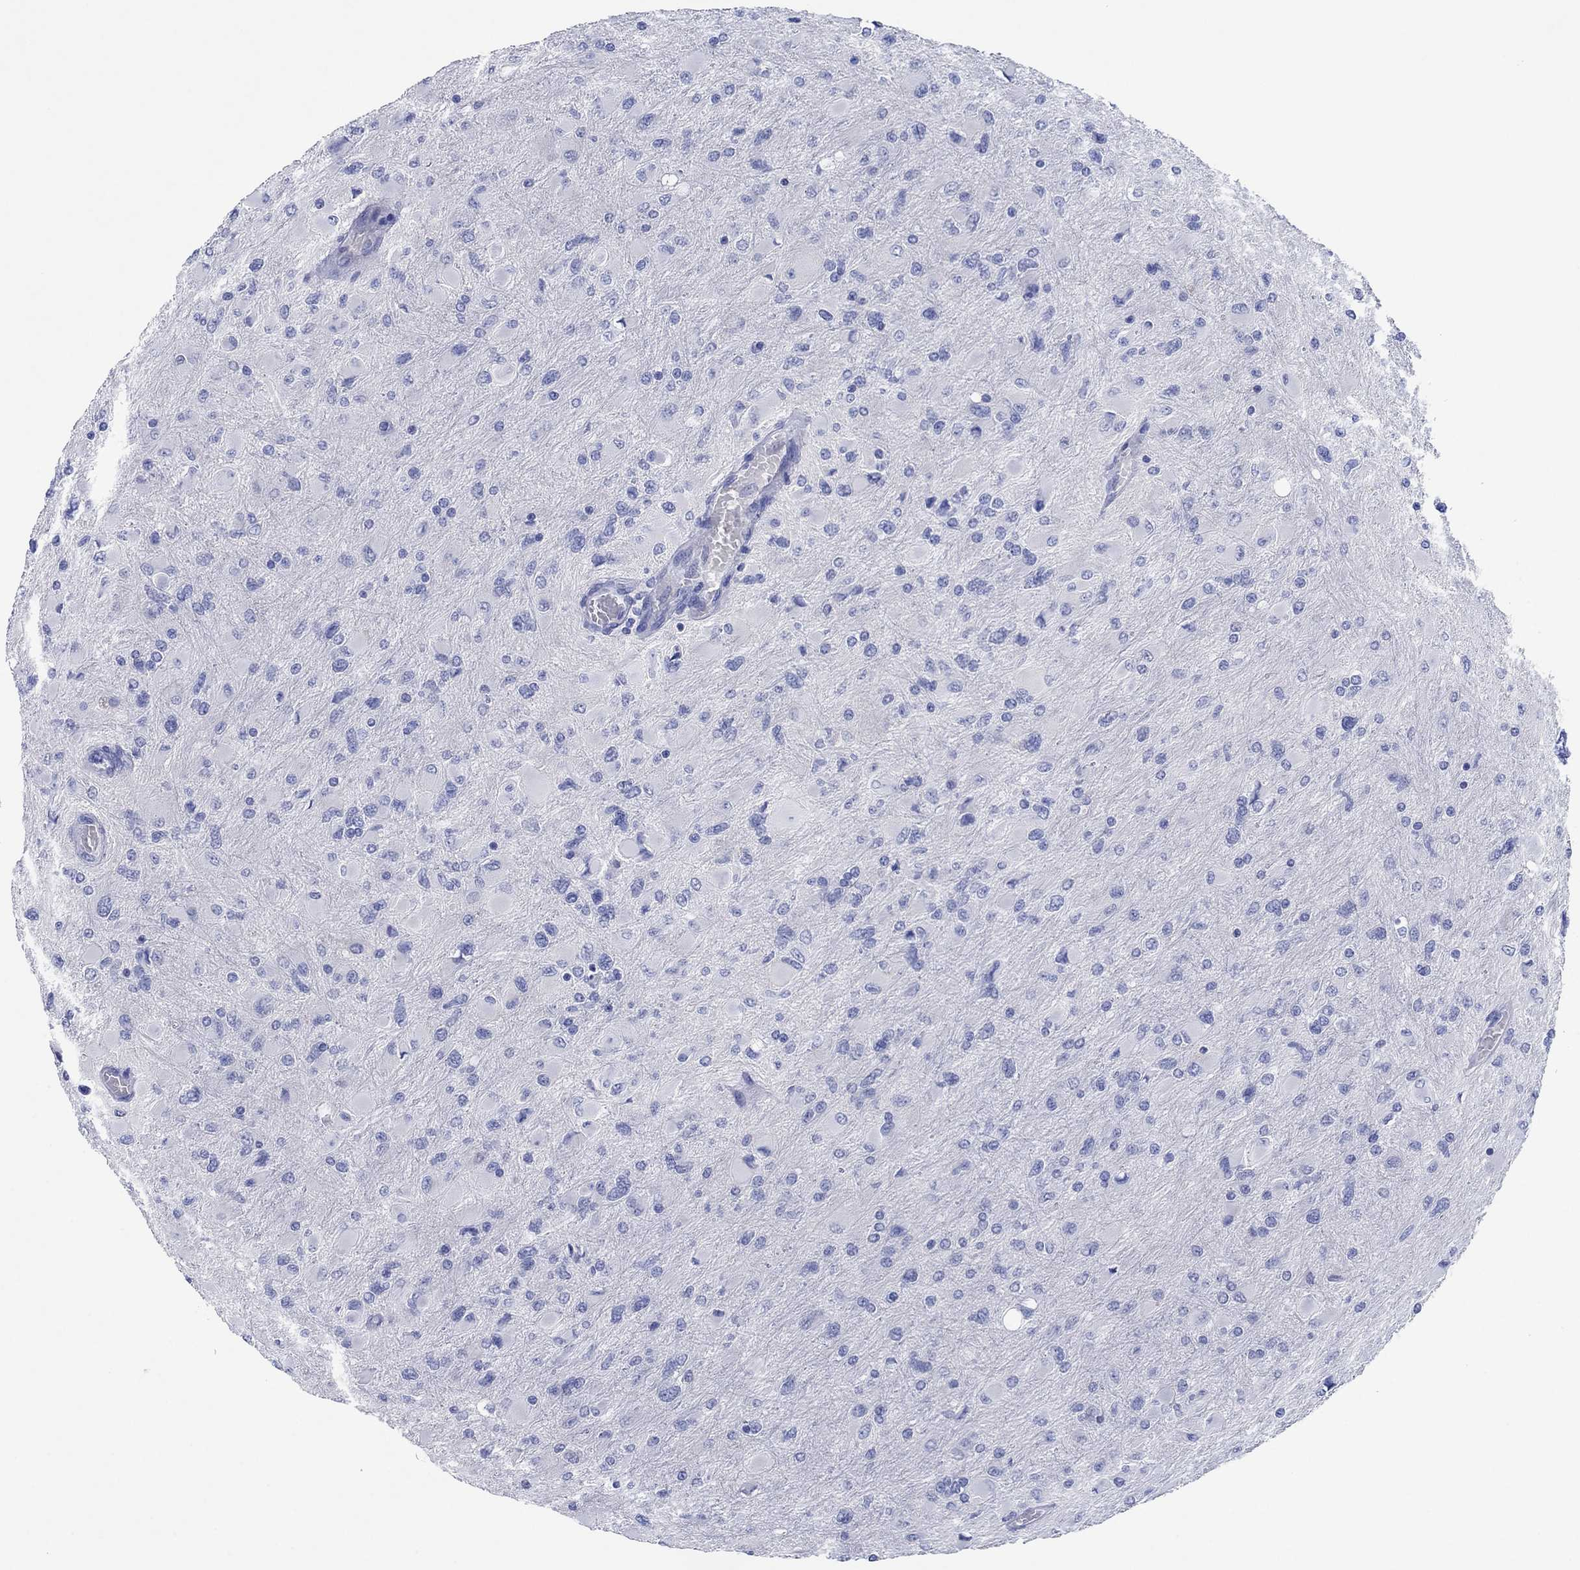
{"staining": {"intensity": "negative", "quantity": "none", "location": "none"}, "tissue": "glioma", "cell_type": "Tumor cells", "image_type": "cancer", "snomed": [{"axis": "morphology", "description": "Glioma, malignant, High grade"}, {"axis": "topography", "description": "Cerebral cortex"}], "caption": "Immunohistochemistry of glioma shows no expression in tumor cells.", "gene": "HCRT", "patient": {"sex": "female", "age": 36}}